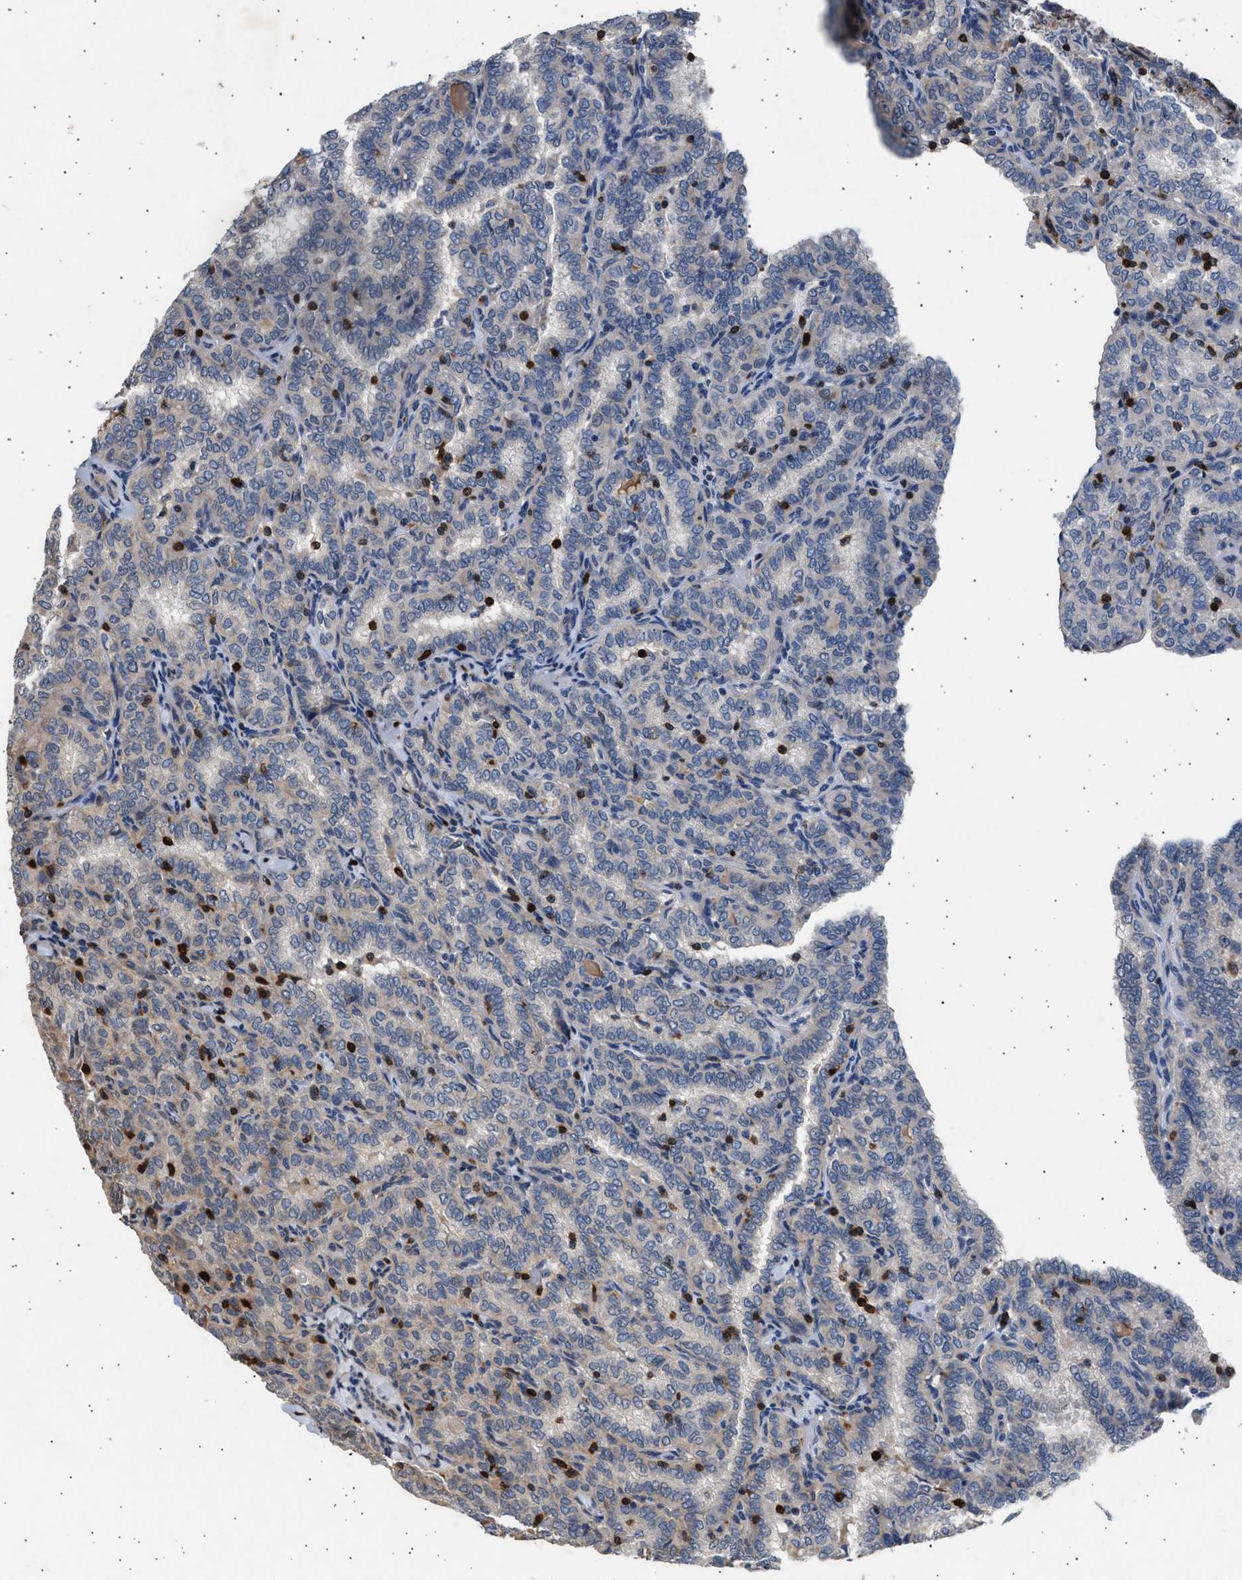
{"staining": {"intensity": "weak", "quantity": "<25%", "location": "cytoplasmic/membranous"}, "tissue": "thyroid cancer", "cell_type": "Tumor cells", "image_type": "cancer", "snomed": [{"axis": "morphology", "description": "Papillary adenocarcinoma, NOS"}, {"axis": "topography", "description": "Thyroid gland"}], "caption": "Tumor cells are negative for brown protein staining in thyroid cancer (papillary adenocarcinoma).", "gene": "GRAP2", "patient": {"sex": "female", "age": 30}}